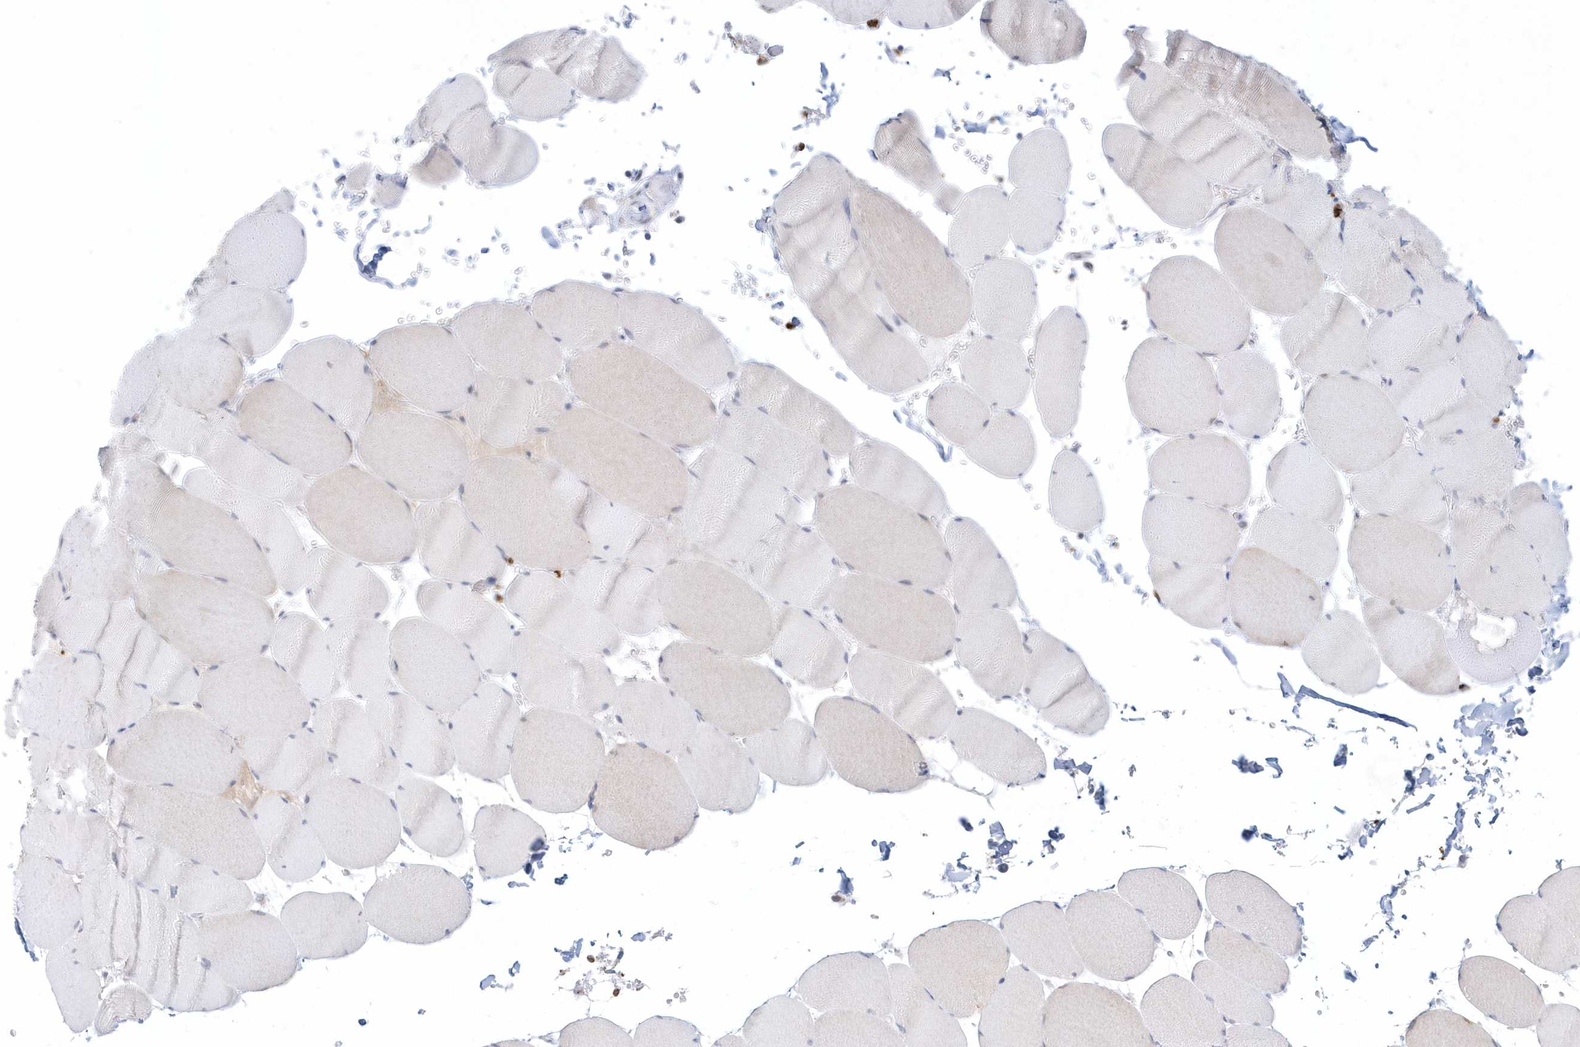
{"staining": {"intensity": "negative", "quantity": "none", "location": "none"}, "tissue": "skeletal muscle", "cell_type": "Myocytes", "image_type": "normal", "snomed": [{"axis": "morphology", "description": "Normal tissue, NOS"}, {"axis": "topography", "description": "Skeletal muscle"}, {"axis": "topography", "description": "Head-Neck"}], "caption": "Immunohistochemistry of normal human skeletal muscle exhibits no staining in myocytes.", "gene": "RNF7", "patient": {"sex": "male", "age": 66}}